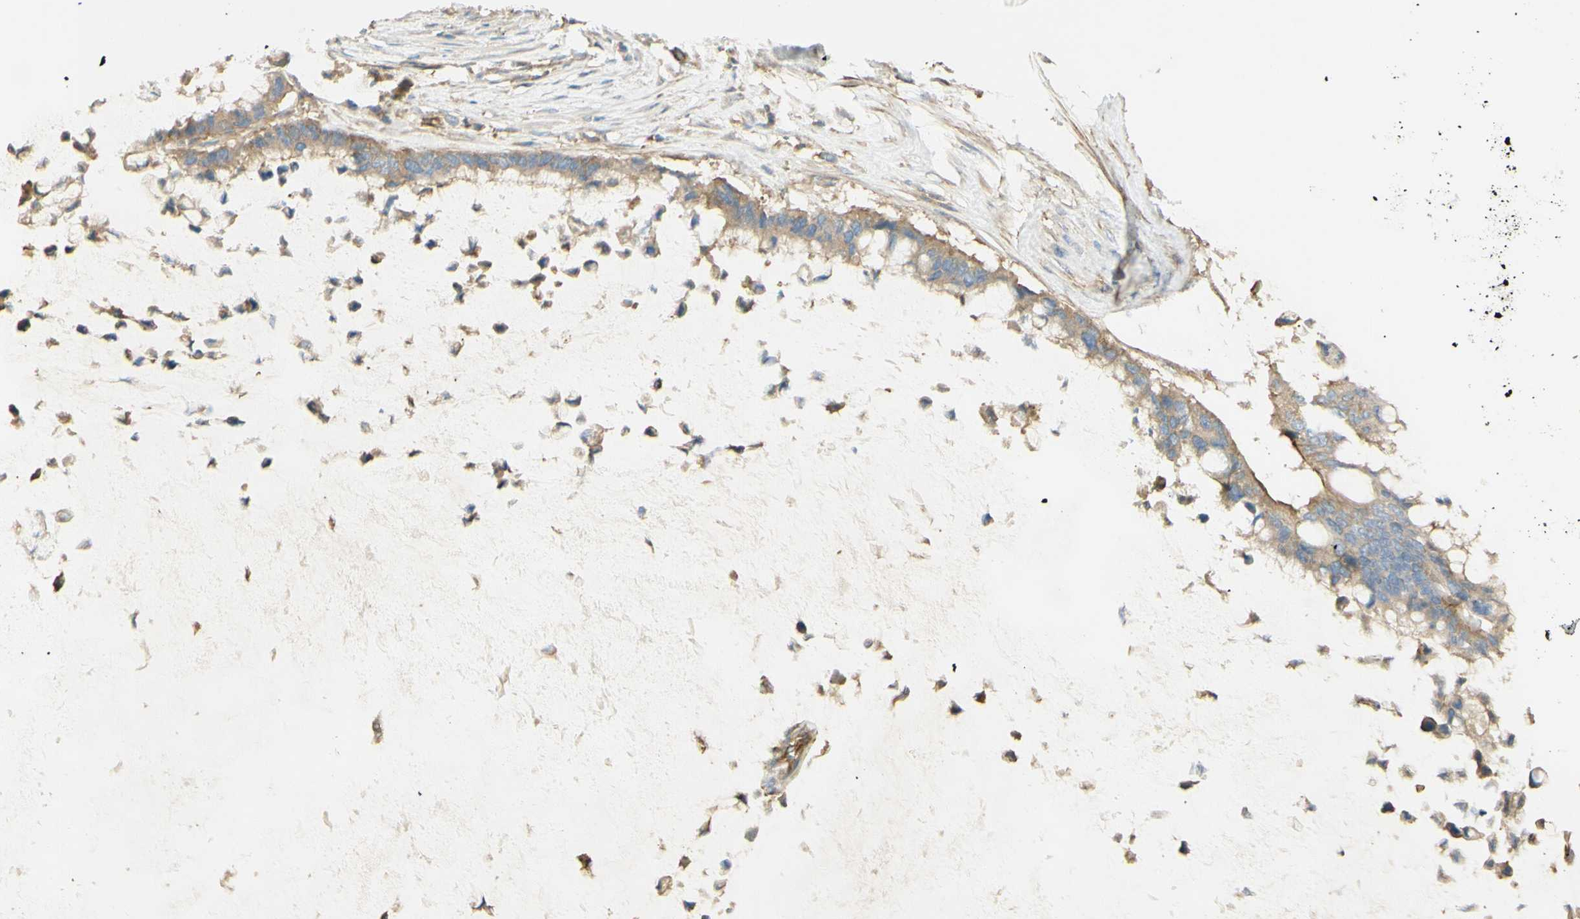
{"staining": {"intensity": "moderate", "quantity": ">75%", "location": "cytoplasmic/membranous"}, "tissue": "pancreatic cancer", "cell_type": "Tumor cells", "image_type": "cancer", "snomed": [{"axis": "morphology", "description": "Adenocarcinoma, NOS"}, {"axis": "topography", "description": "Pancreas"}], "caption": "This histopathology image exhibits immunohistochemistry (IHC) staining of human pancreatic cancer (adenocarcinoma), with medium moderate cytoplasmic/membranous staining in approximately >75% of tumor cells.", "gene": "IKBKG", "patient": {"sex": "male", "age": 41}}